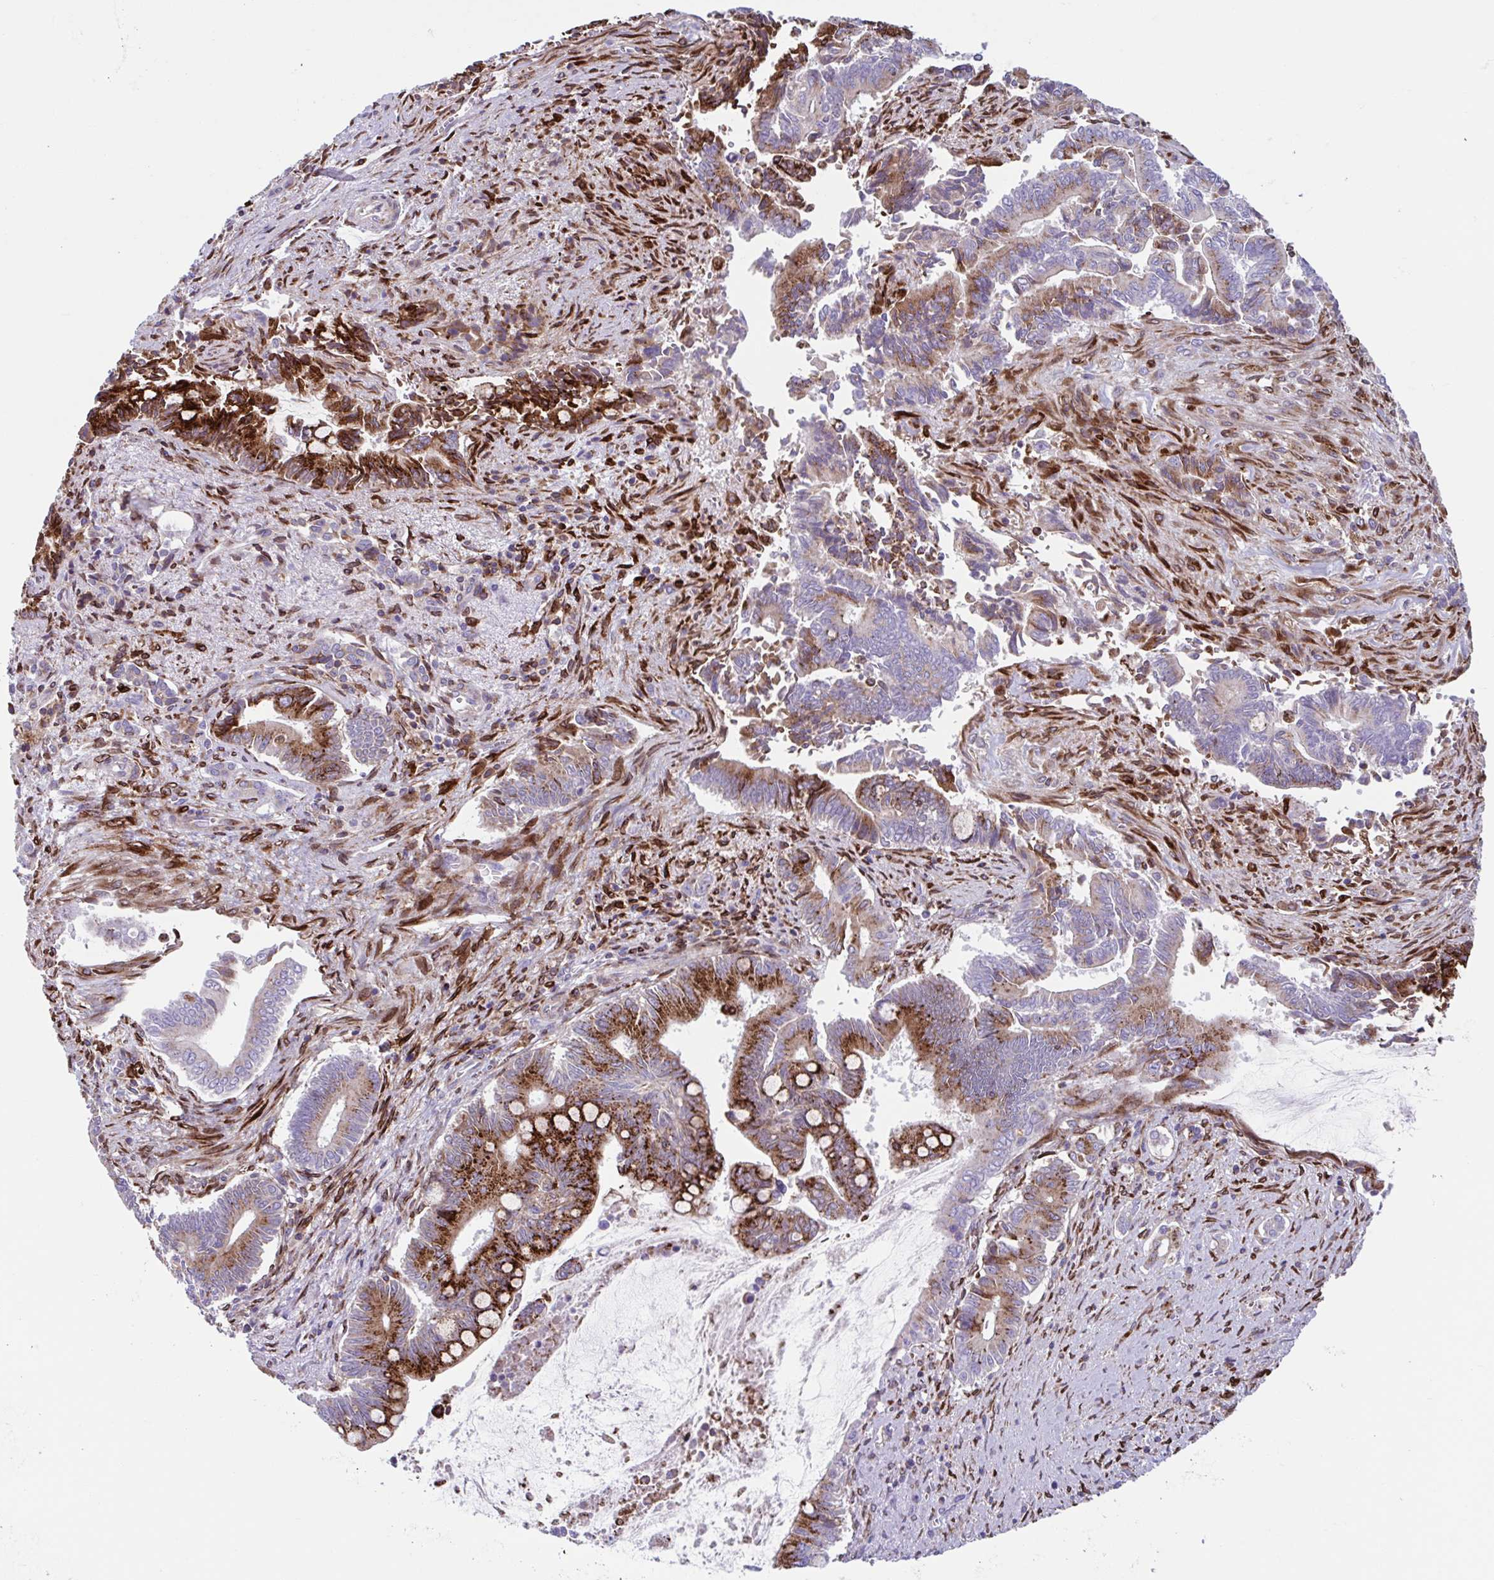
{"staining": {"intensity": "strong", "quantity": "25%-75%", "location": "cytoplasmic/membranous"}, "tissue": "pancreatic cancer", "cell_type": "Tumor cells", "image_type": "cancer", "snomed": [{"axis": "morphology", "description": "Adenocarcinoma, NOS"}, {"axis": "topography", "description": "Pancreas"}], "caption": "Human pancreatic adenocarcinoma stained for a protein (brown) demonstrates strong cytoplasmic/membranous positive staining in about 25%-75% of tumor cells.", "gene": "RFK", "patient": {"sex": "male", "age": 68}}